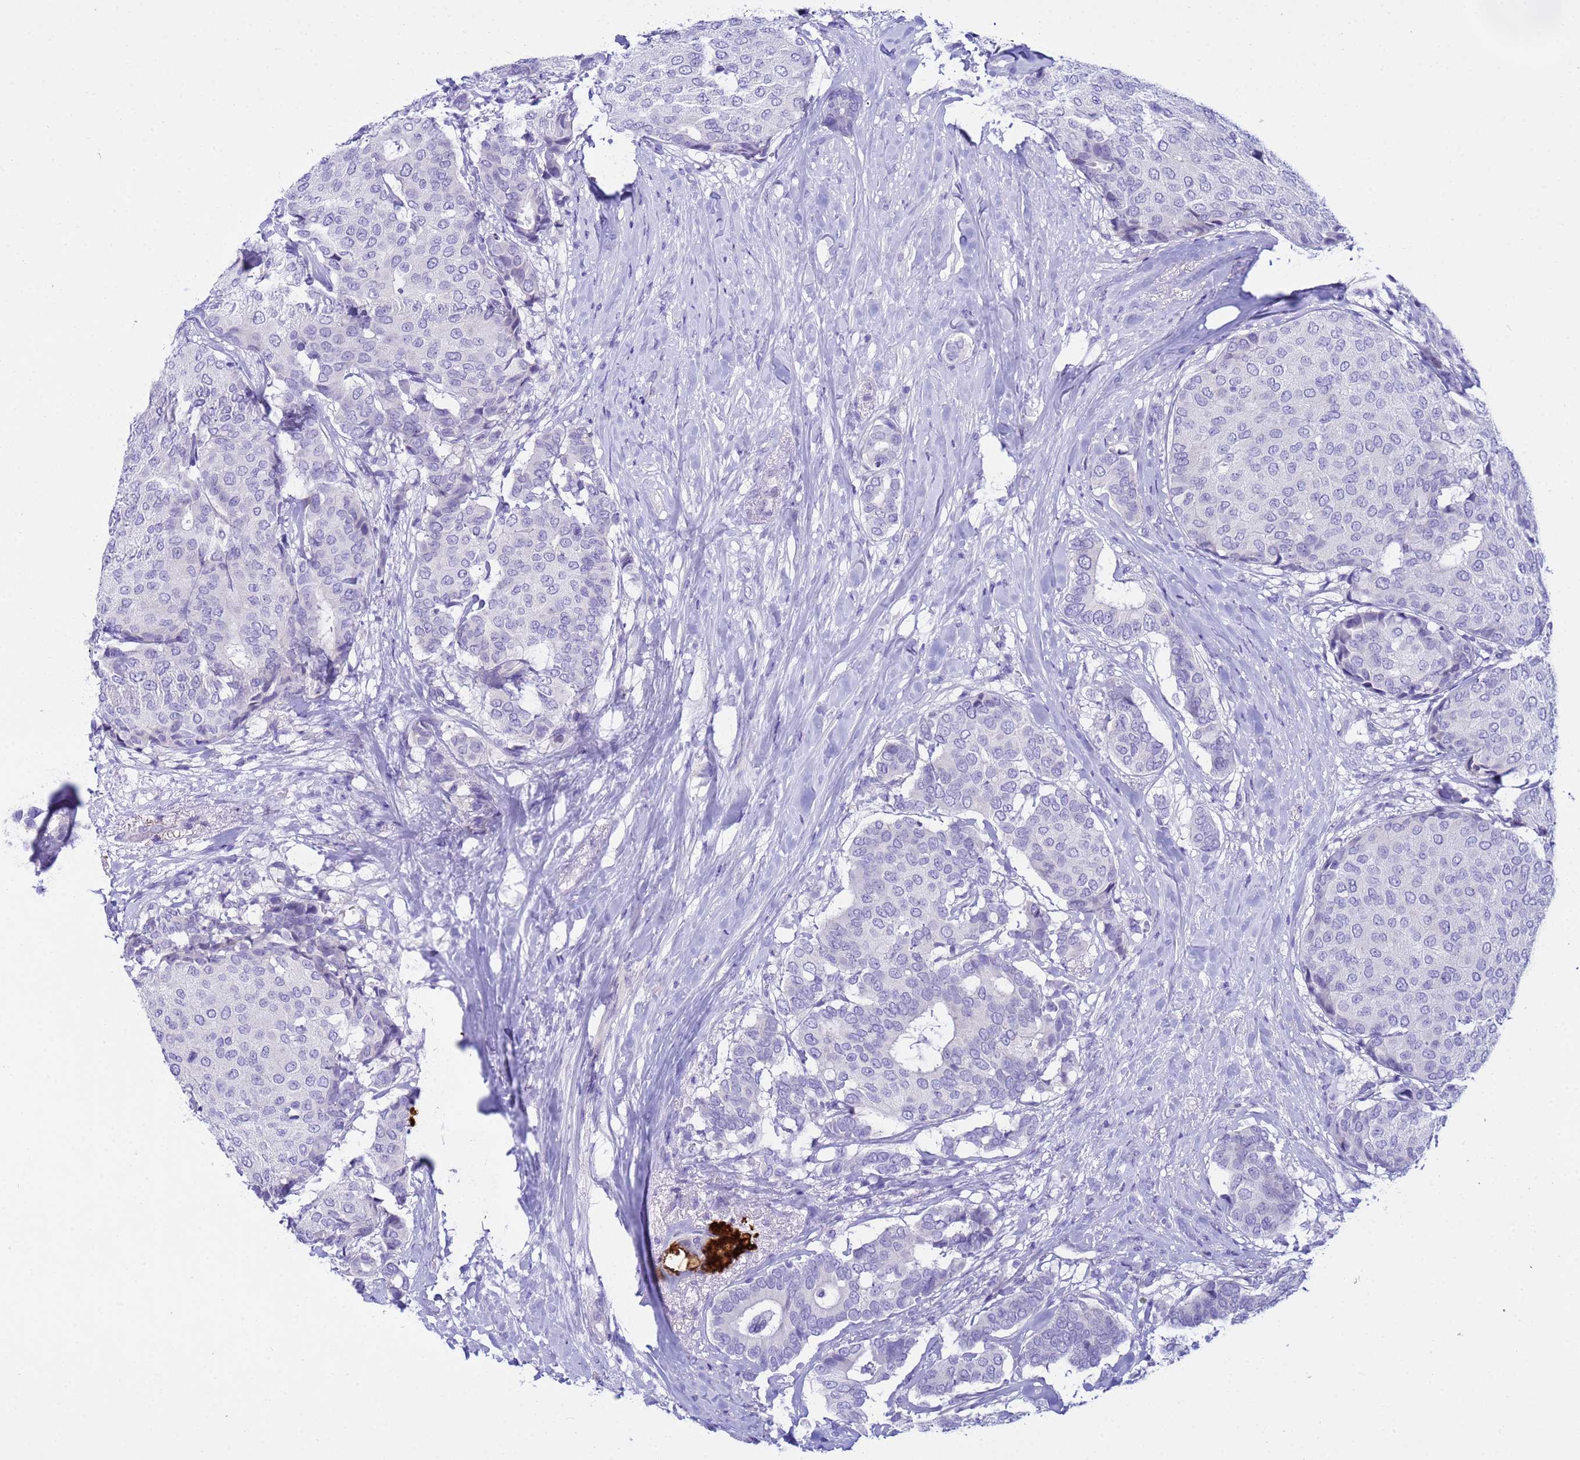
{"staining": {"intensity": "negative", "quantity": "none", "location": "none"}, "tissue": "breast cancer", "cell_type": "Tumor cells", "image_type": "cancer", "snomed": [{"axis": "morphology", "description": "Duct carcinoma"}, {"axis": "topography", "description": "Breast"}], "caption": "Immunohistochemical staining of human breast cancer demonstrates no significant expression in tumor cells. Brightfield microscopy of immunohistochemistry (IHC) stained with DAB (3,3'-diaminobenzidine) (brown) and hematoxylin (blue), captured at high magnification.", "gene": "IGSF11", "patient": {"sex": "female", "age": 75}}